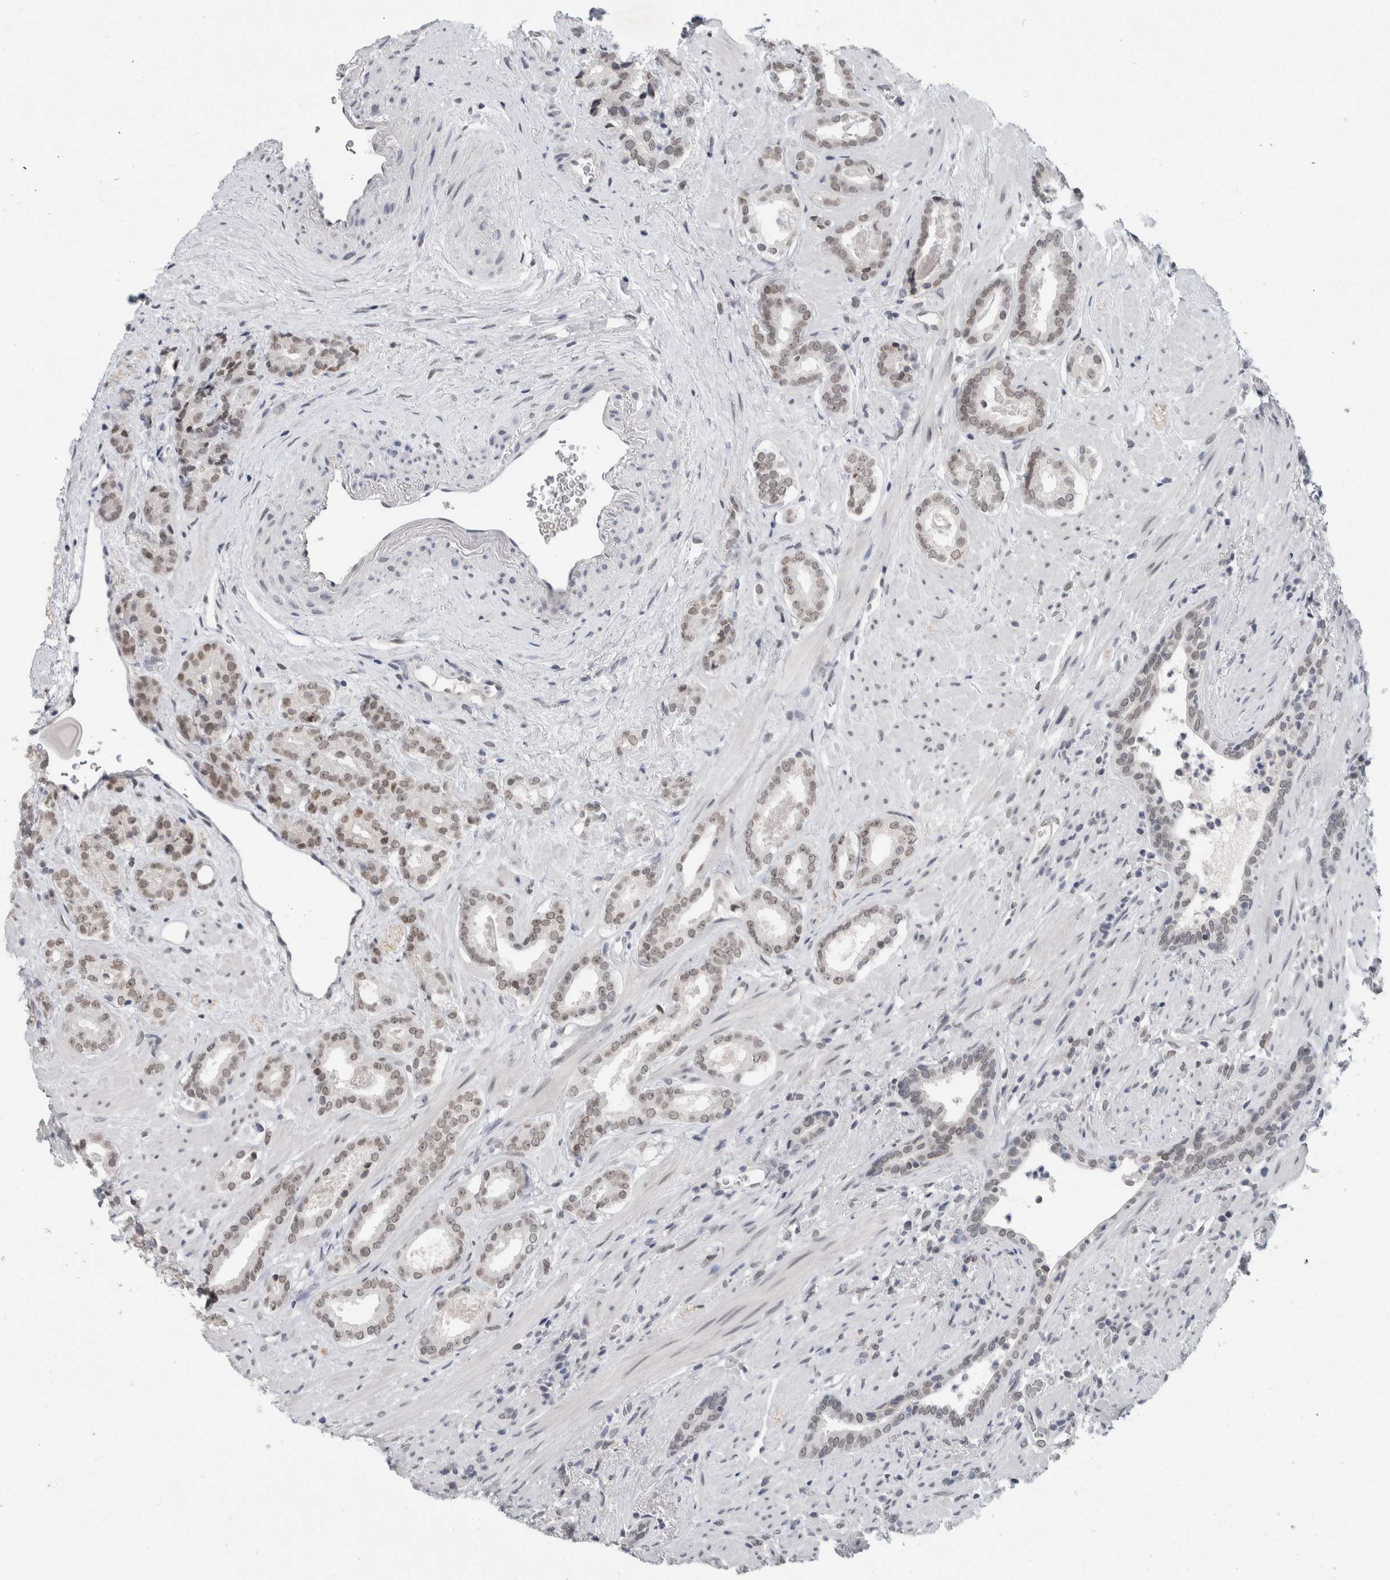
{"staining": {"intensity": "weak", "quantity": ">75%", "location": "cytoplasmic/membranous,nuclear"}, "tissue": "prostate cancer", "cell_type": "Tumor cells", "image_type": "cancer", "snomed": [{"axis": "morphology", "description": "Adenocarcinoma, High grade"}, {"axis": "topography", "description": "Prostate"}], "caption": "Immunohistochemistry (DAB (3,3'-diaminobenzidine)) staining of human prostate adenocarcinoma (high-grade) exhibits weak cytoplasmic/membranous and nuclear protein expression in about >75% of tumor cells.", "gene": "ZNF770", "patient": {"sex": "male", "age": 71}}